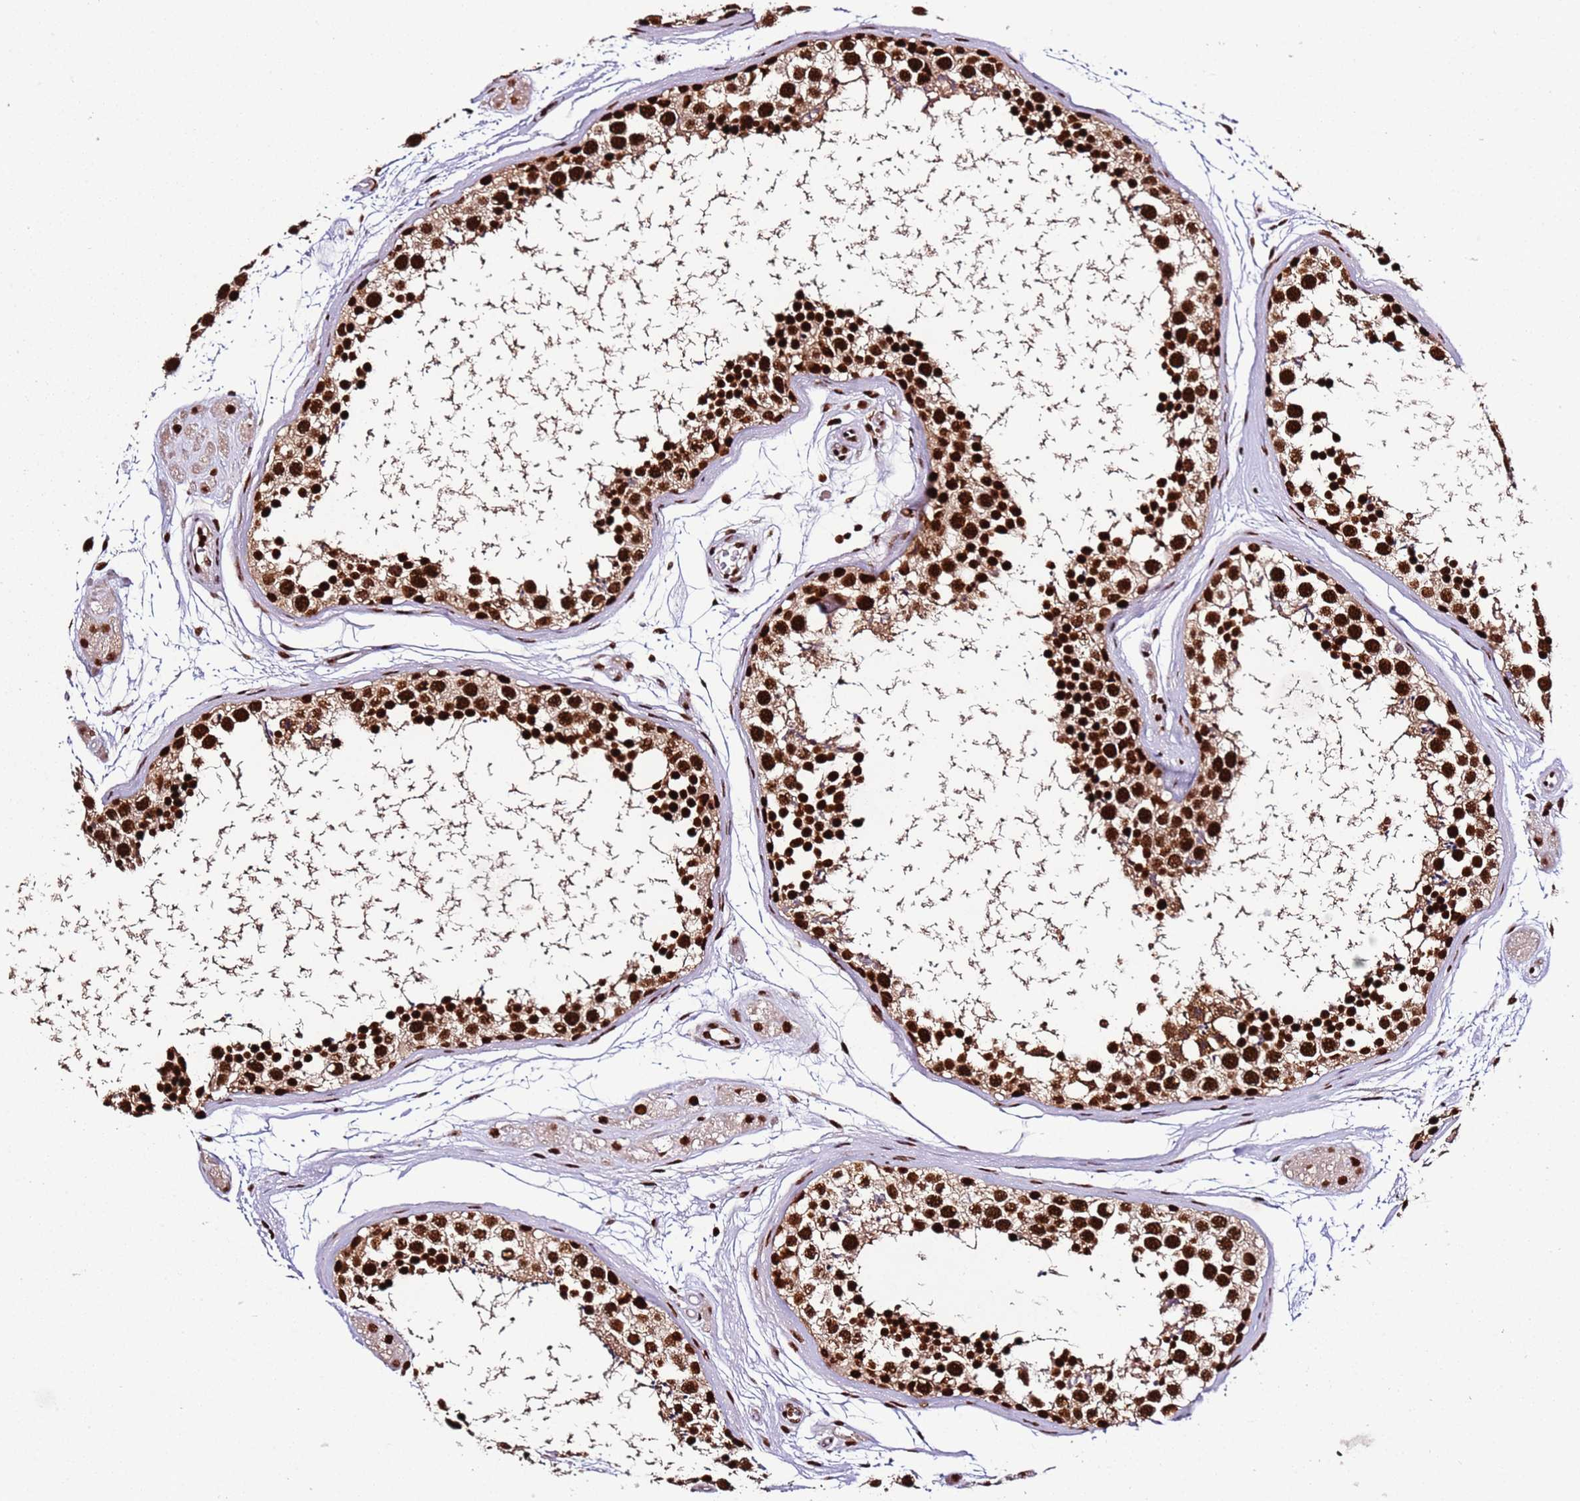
{"staining": {"intensity": "strong", "quantity": ">75%", "location": "nuclear"}, "tissue": "testis", "cell_type": "Cells in seminiferous ducts", "image_type": "normal", "snomed": [{"axis": "morphology", "description": "Normal tissue, NOS"}, {"axis": "topography", "description": "Testis"}], "caption": "Immunohistochemistry (IHC) histopathology image of unremarkable testis: testis stained using immunohistochemistry (IHC) demonstrates high levels of strong protein expression localized specifically in the nuclear of cells in seminiferous ducts, appearing as a nuclear brown color.", "gene": "C6orf226", "patient": {"sex": "male", "age": 56}}